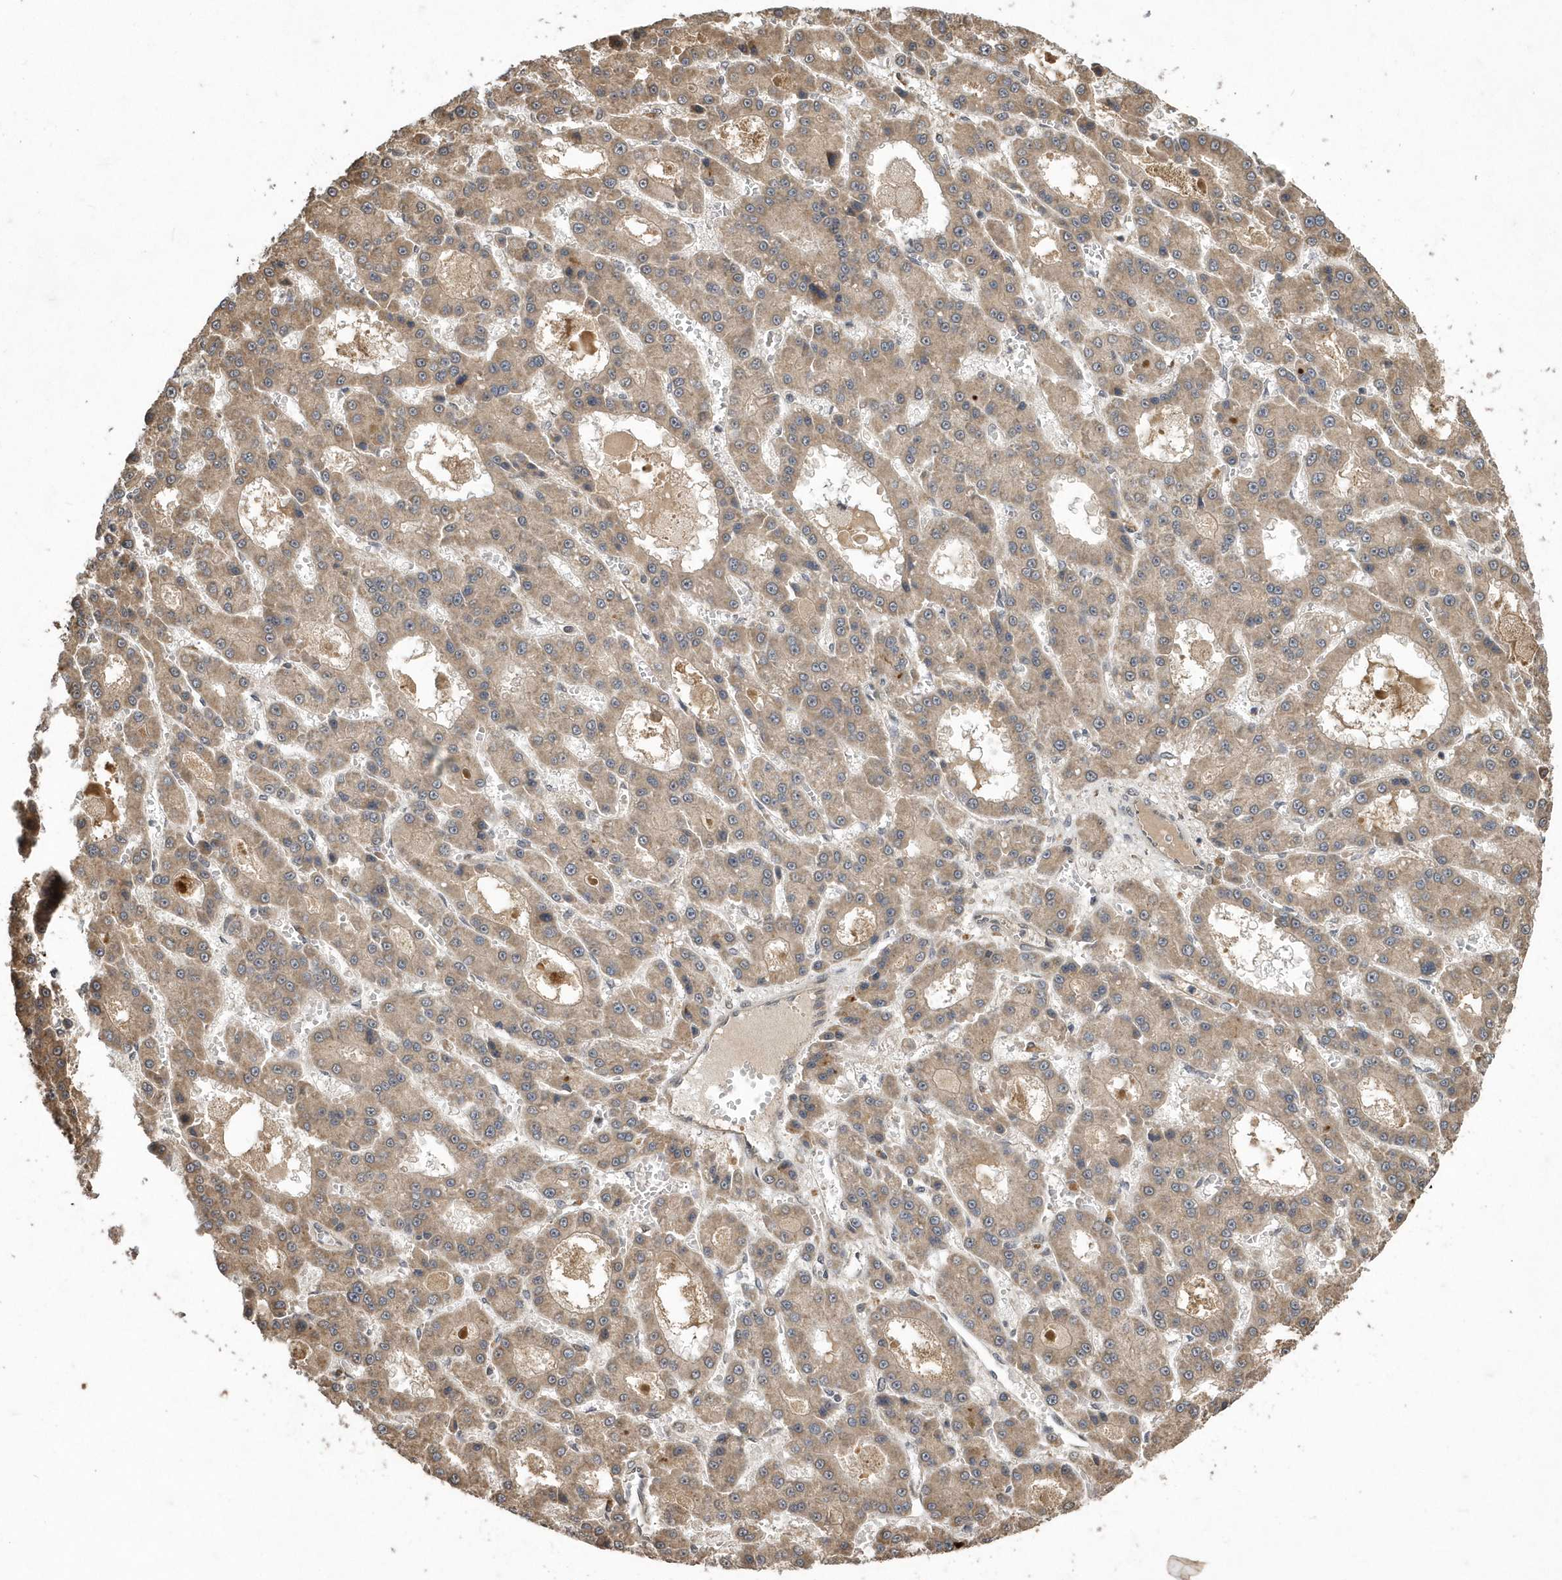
{"staining": {"intensity": "weak", "quantity": ">75%", "location": "cytoplasmic/membranous"}, "tissue": "liver cancer", "cell_type": "Tumor cells", "image_type": "cancer", "snomed": [{"axis": "morphology", "description": "Carcinoma, Hepatocellular, NOS"}, {"axis": "topography", "description": "Liver"}], "caption": "Human liver cancer stained for a protein (brown) reveals weak cytoplasmic/membranous positive staining in approximately >75% of tumor cells.", "gene": "WASHC5", "patient": {"sex": "male", "age": 70}}